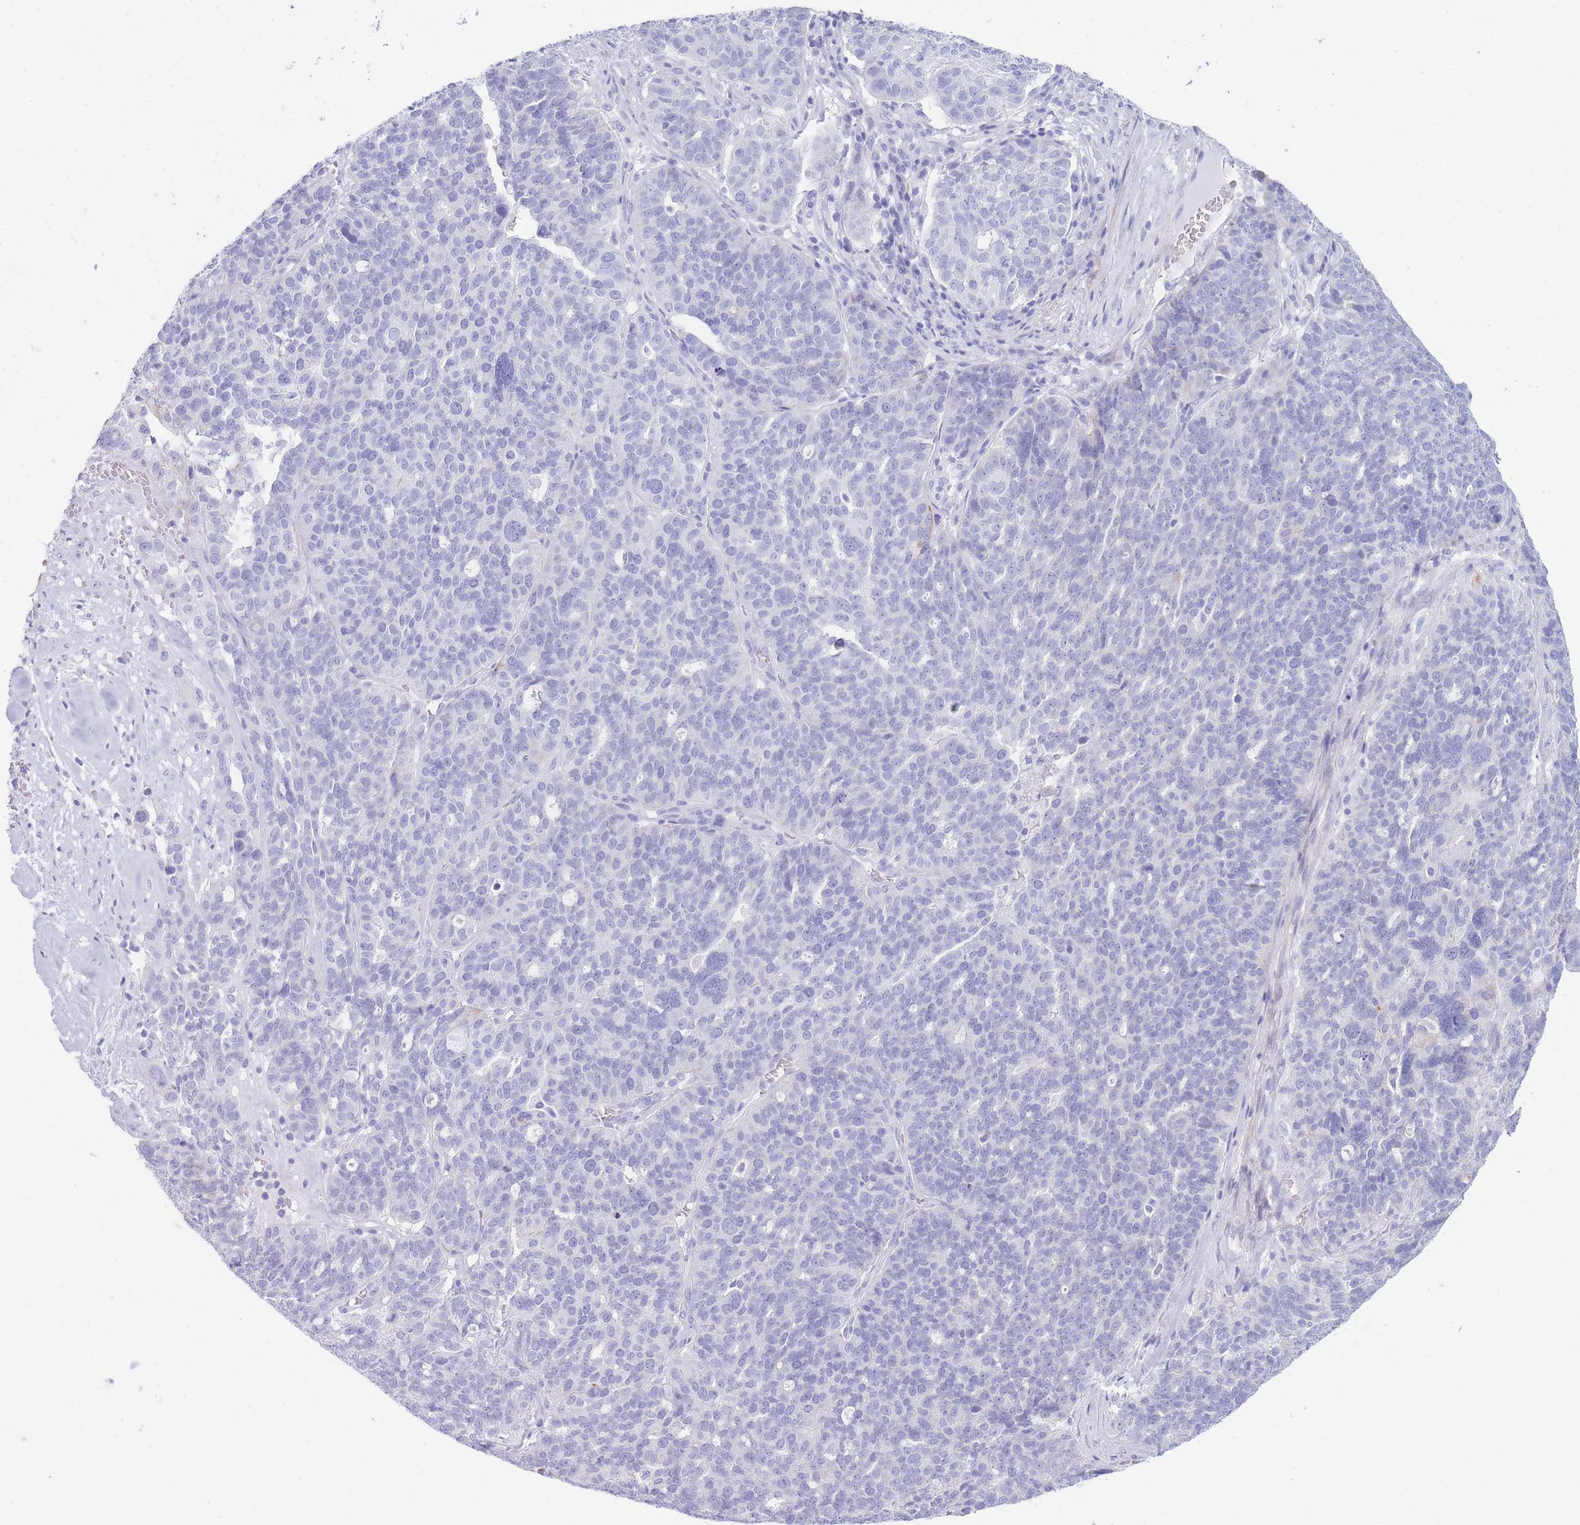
{"staining": {"intensity": "negative", "quantity": "none", "location": "none"}, "tissue": "ovarian cancer", "cell_type": "Tumor cells", "image_type": "cancer", "snomed": [{"axis": "morphology", "description": "Cystadenocarcinoma, serous, NOS"}, {"axis": "topography", "description": "Ovary"}], "caption": "Tumor cells show no significant positivity in ovarian serous cystadenocarcinoma.", "gene": "VWA8", "patient": {"sex": "female", "age": 59}}